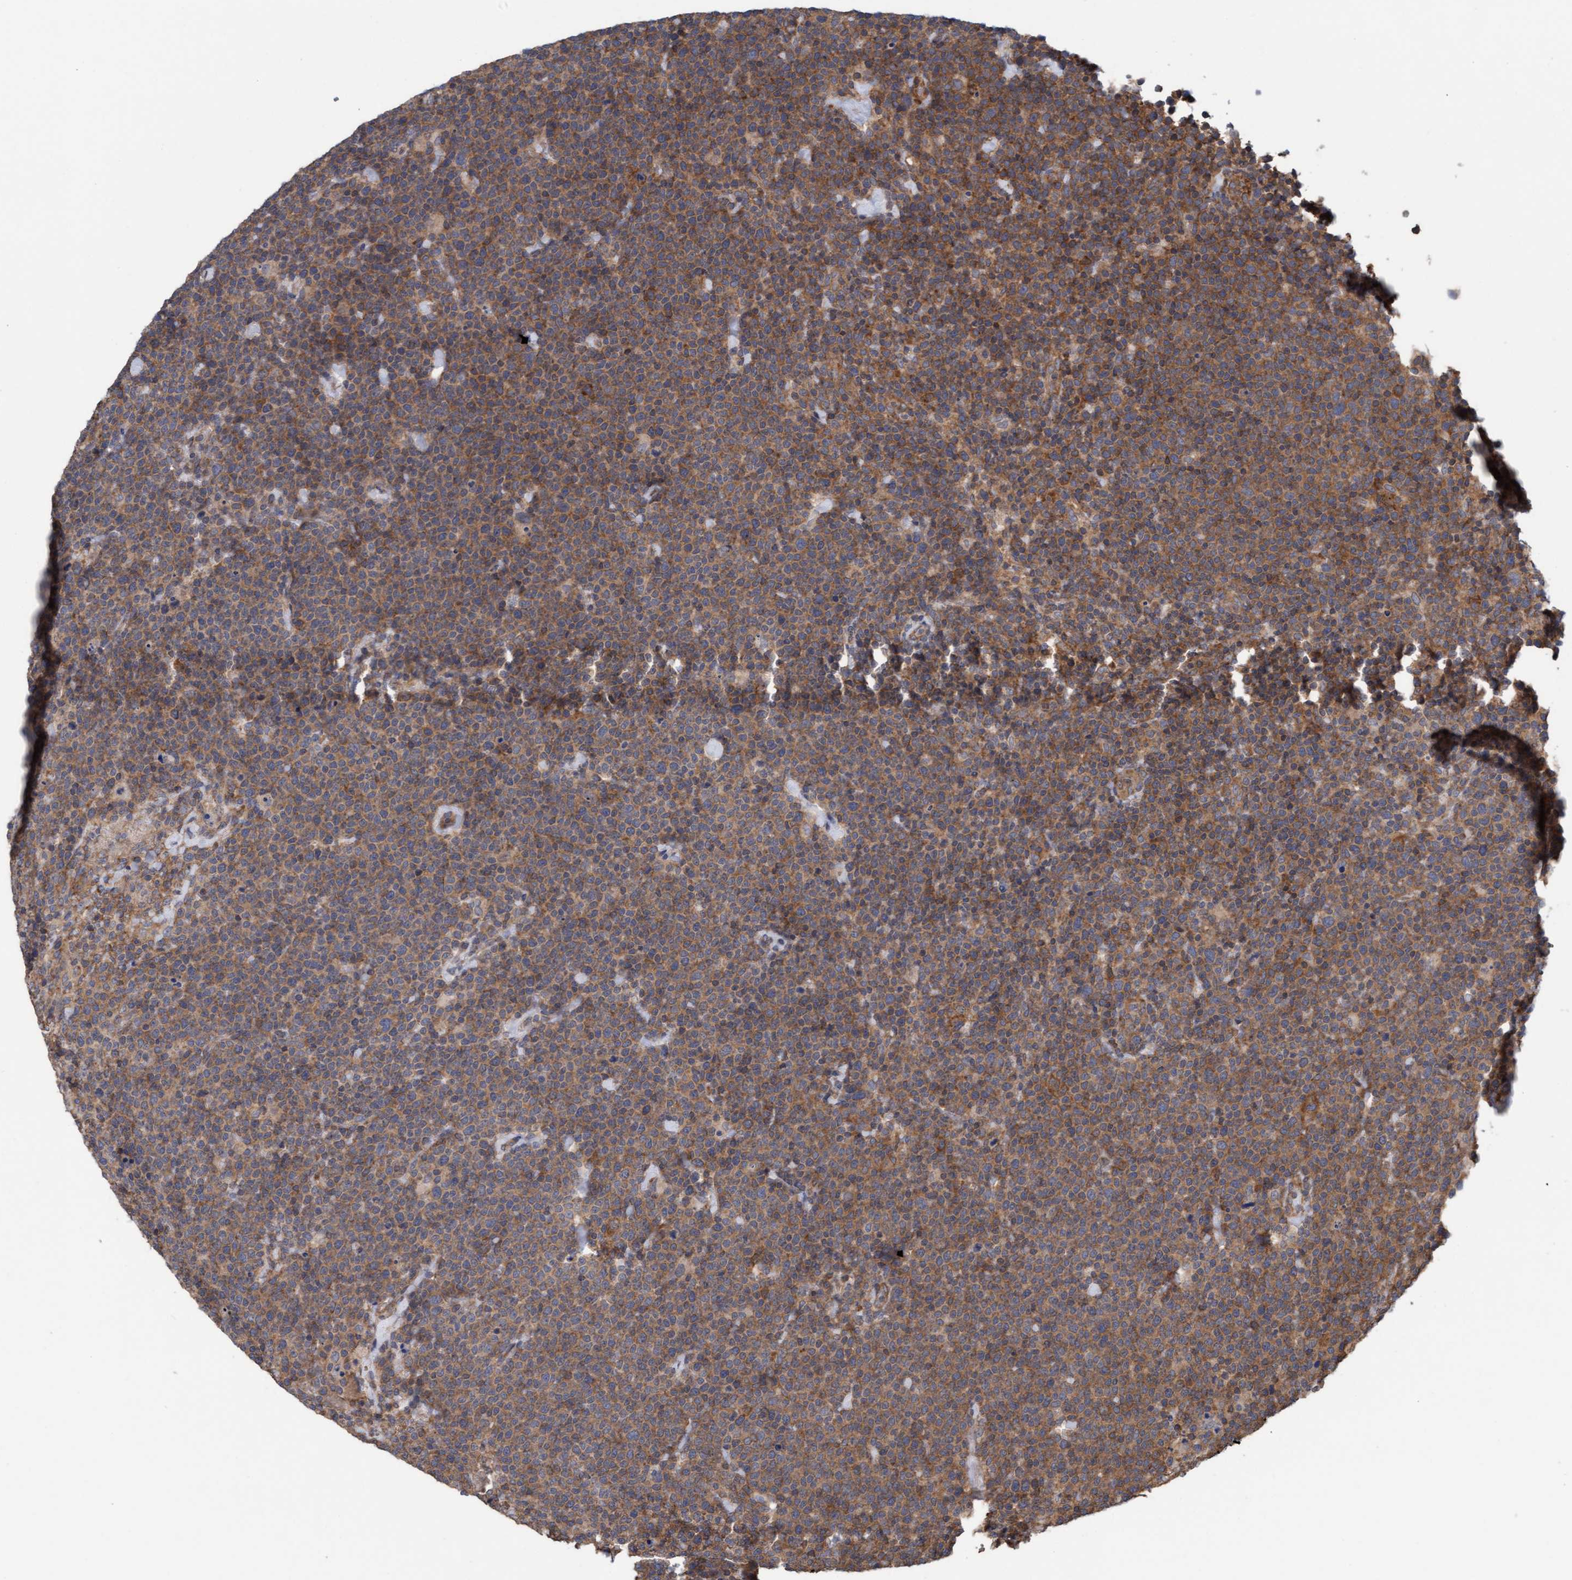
{"staining": {"intensity": "moderate", "quantity": ">75%", "location": "cytoplasmic/membranous"}, "tissue": "lymphoma", "cell_type": "Tumor cells", "image_type": "cancer", "snomed": [{"axis": "morphology", "description": "Malignant lymphoma, non-Hodgkin's type, High grade"}, {"axis": "topography", "description": "Lymph node"}], "caption": "Tumor cells reveal moderate cytoplasmic/membranous expression in about >75% of cells in high-grade malignant lymphoma, non-Hodgkin's type. (IHC, brightfield microscopy, high magnification).", "gene": "FXR2", "patient": {"sex": "male", "age": 61}}